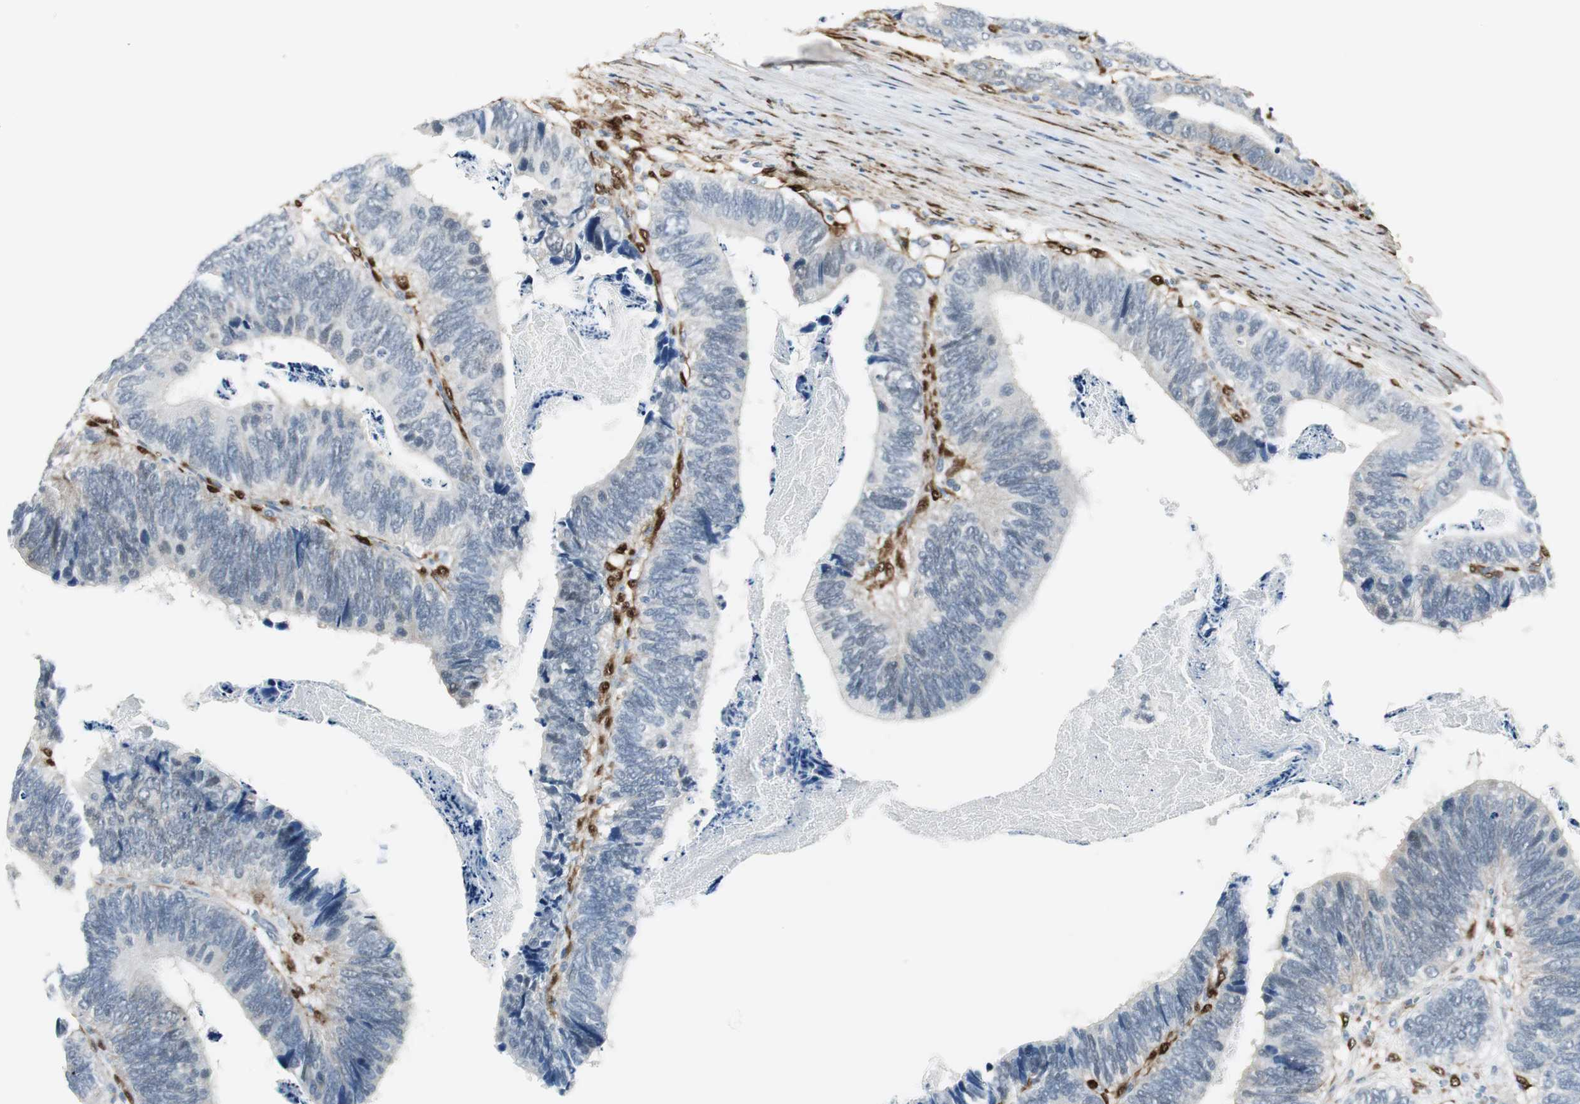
{"staining": {"intensity": "negative", "quantity": "none", "location": "none"}, "tissue": "colorectal cancer", "cell_type": "Tumor cells", "image_type": "cancer", "snomed": [{"axis": "morphology", "description": "Adenocarcinoma, NOS"}, {"axis": "topography", "description": "Colon"}], "caption": "High magnification brightfield microscopy of adenocarcinoma (colorectal) stained with DAB (3,3'-diaminobenzidine) (brown) and counterstained with hematoxylin (blue): tumor cells show no significant positivity.", "gene": "FHL2", "patient": {"sex": "male", "age": 72}}